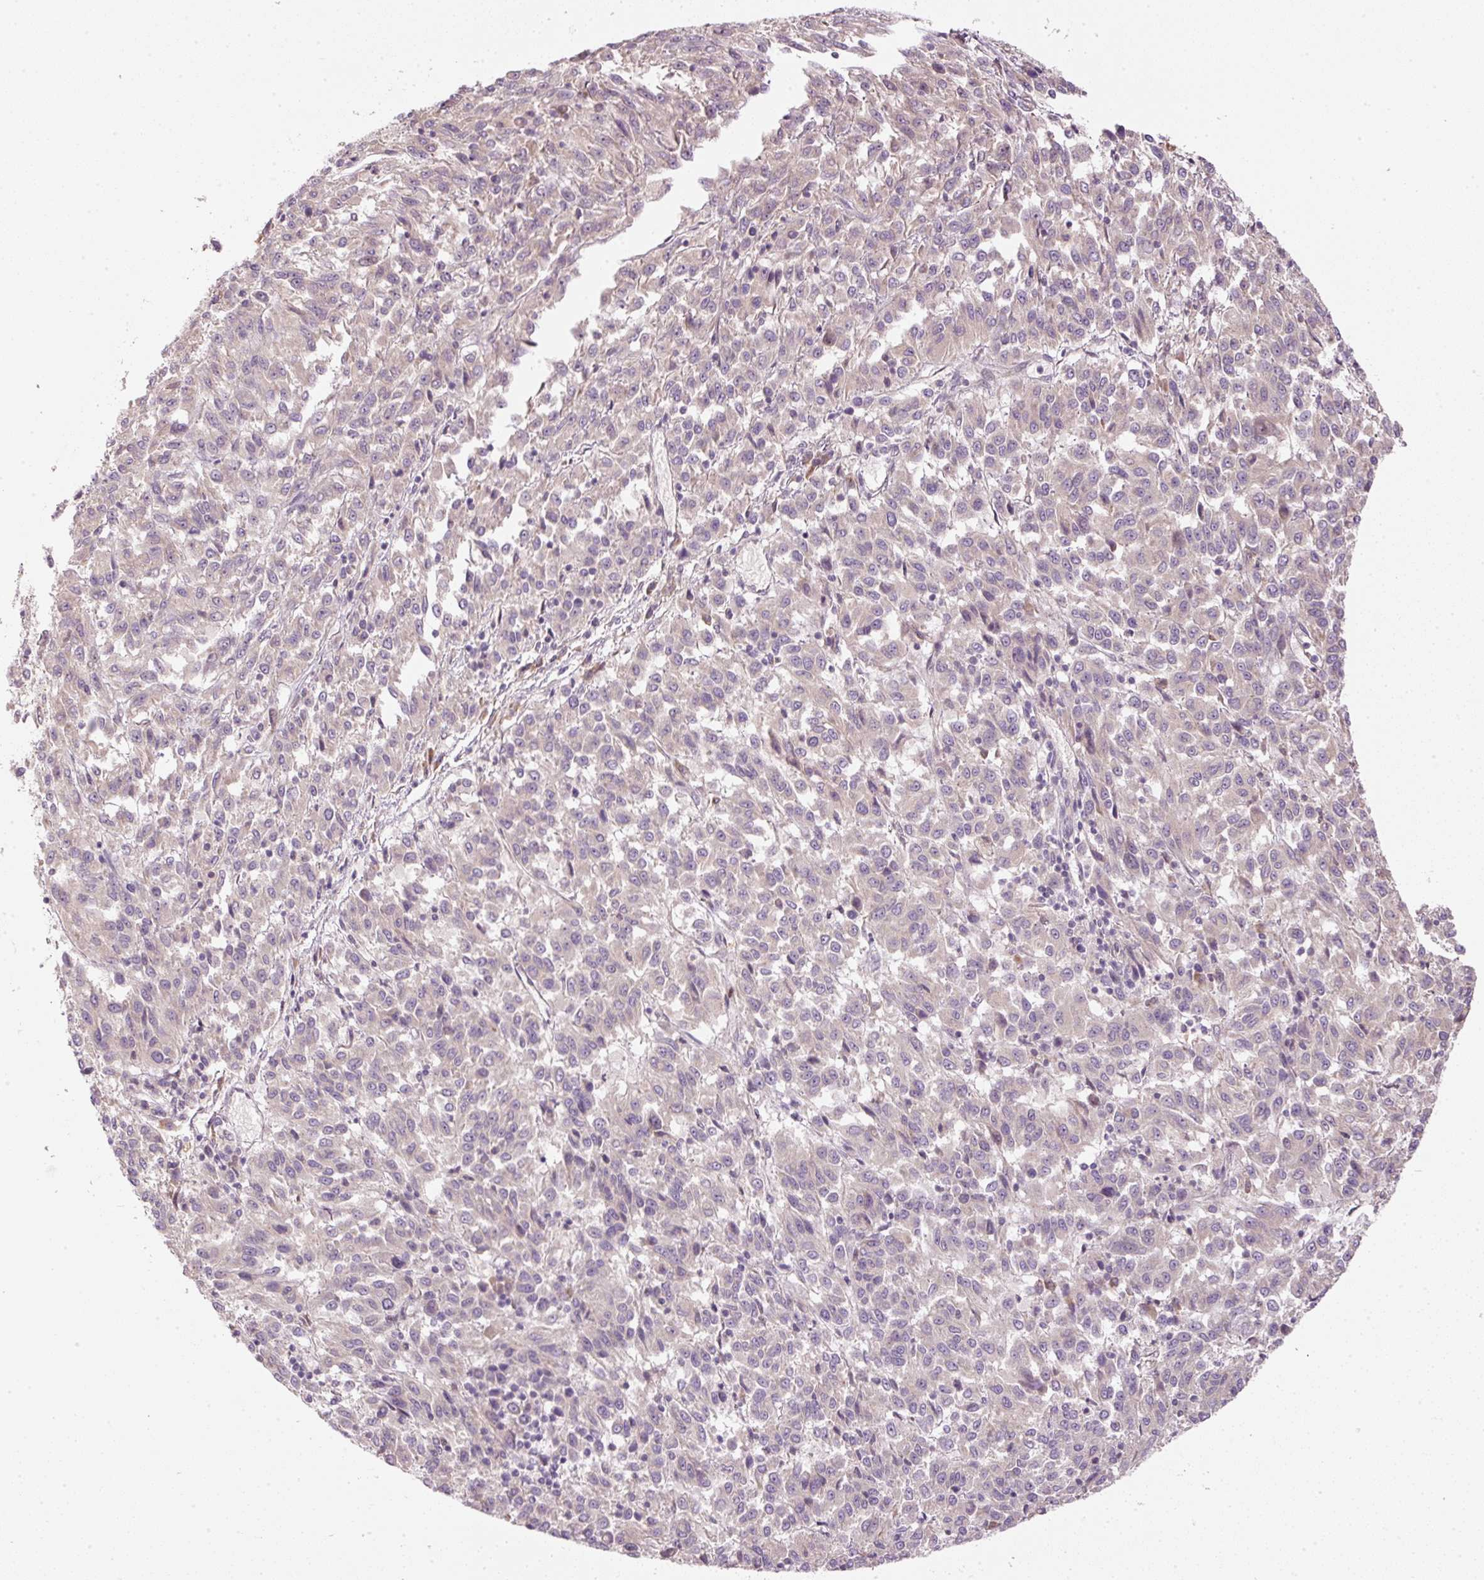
{"staining": {"intensity": "negative", "quantity": "none", "location": "none"}, "tissue": "melanoma", "cell_type": "Tumor cells", "image_type": "cancer", "snomed": [{"axis": "morphology", "description": "Malignant melanoma, Metastatic site"}, {"axis": "topography", "description": "Lung"}], "caption": "Immunohistochemistry of melanoma exhibits no expression in tumor cells. (DAB IHC, high magnification).", "gene": "CTTNBP2", "patient": {"sex": "male", "age": 64}}